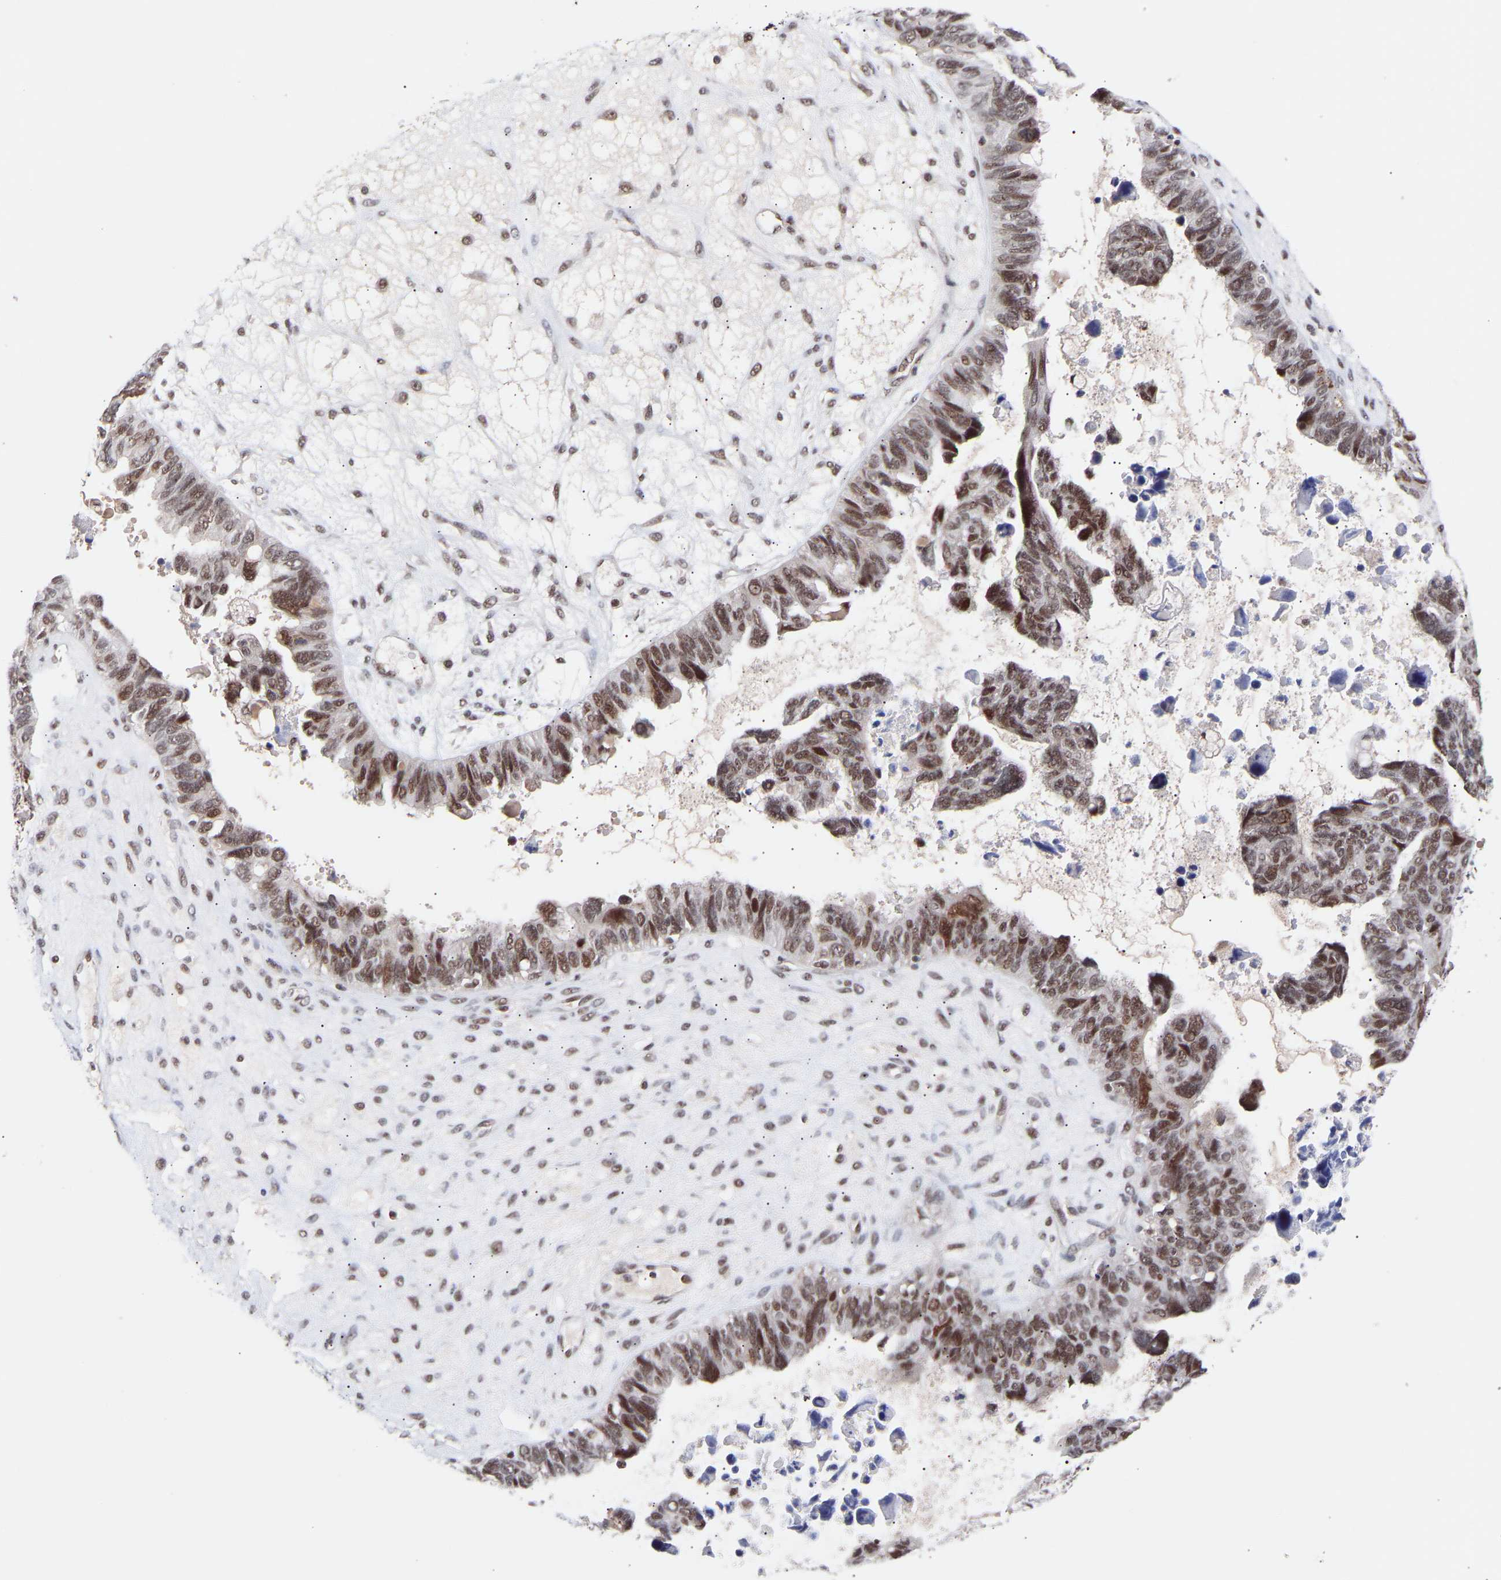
{"staining": {"intensity": "moderate", "quantity": ">75%", "location": "nuclear"}, "tissue": "ovarian cancer", "cell_type": "Tumor cells", "image_type": "cancer", "snomed": [{"axis": "morphology", "description": "Cystadenocarcinoma, serous, NOS"}, {"axis": "topography", "description": "Ovary"}], "caption": "IHC image of neoplastic tissue: serous cystadenocarcinoma (ovarian) stained using immunohistochemistry (IHC) exhibits medium levels of moderate protein expression localized specifically in the nuclear of tumor cells, appearing as a nuclear brown color.", "gene": "RBM15", "patient": {"sex": "female", "age": 79}}